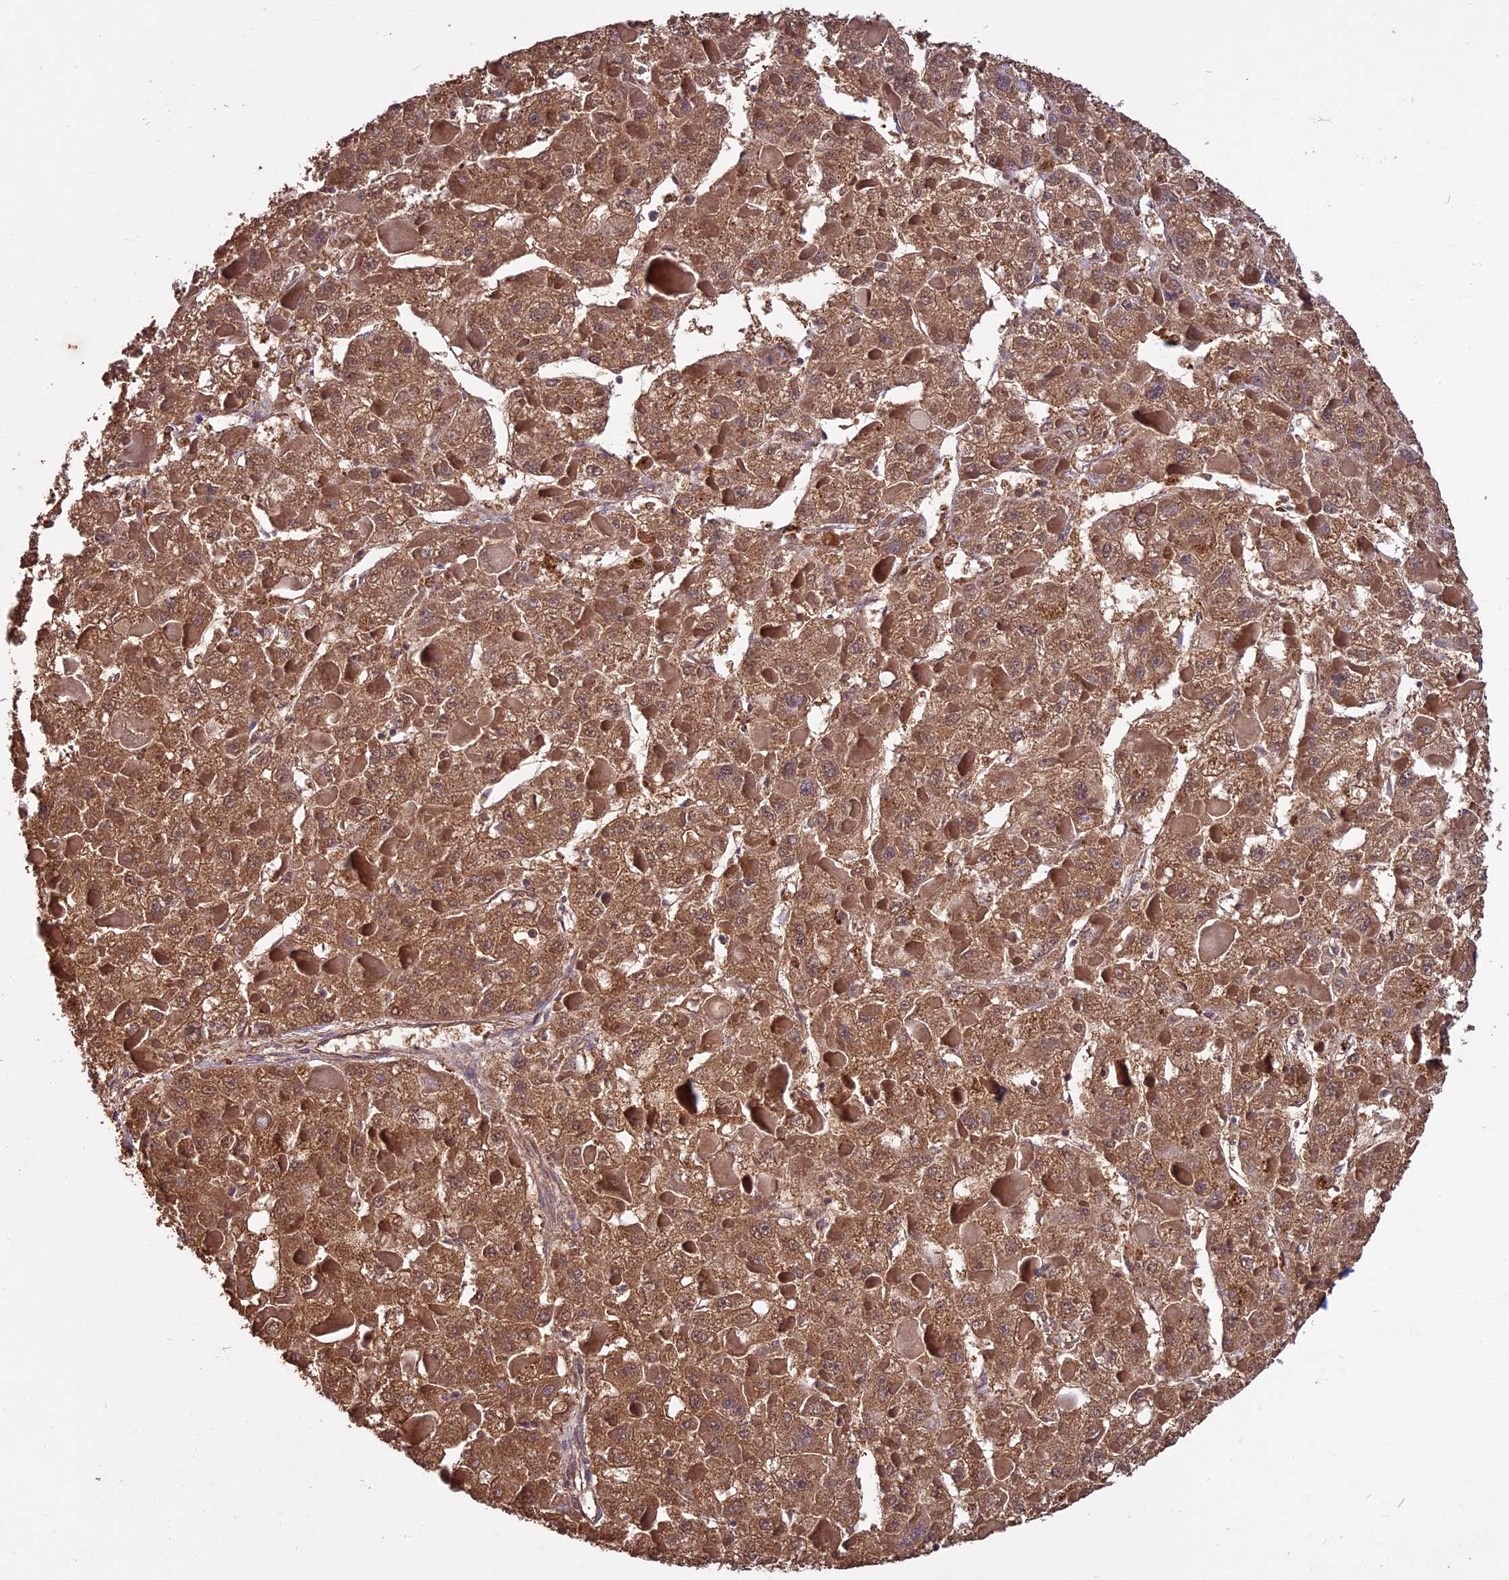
{"staining": {"intensity": "moderate", "quantity": ">75%", "location": "cytoplasmic/membranous"}, "tissue": "liver cancer", "cell_type": "Tumor cells", "image_type": "cancer", "snomed": [{"axis": "morphology", "description": "Carcinoma, Hepatocellular, NOS"}, {"axis": "topography", "description": "Liver"}], "caption": "Immunohistochemistry image of neoplastic tissue: human liver cancer stained using immunohistochemistry reveals medium levels of moderate protein expression localized specifically in the cytoplasmic/membranous of tumor cells, appearing as a cytoplasmic/membranous brown color.", "gene": "C3orf70", "patient": {"sex": "female", "age": 73}}